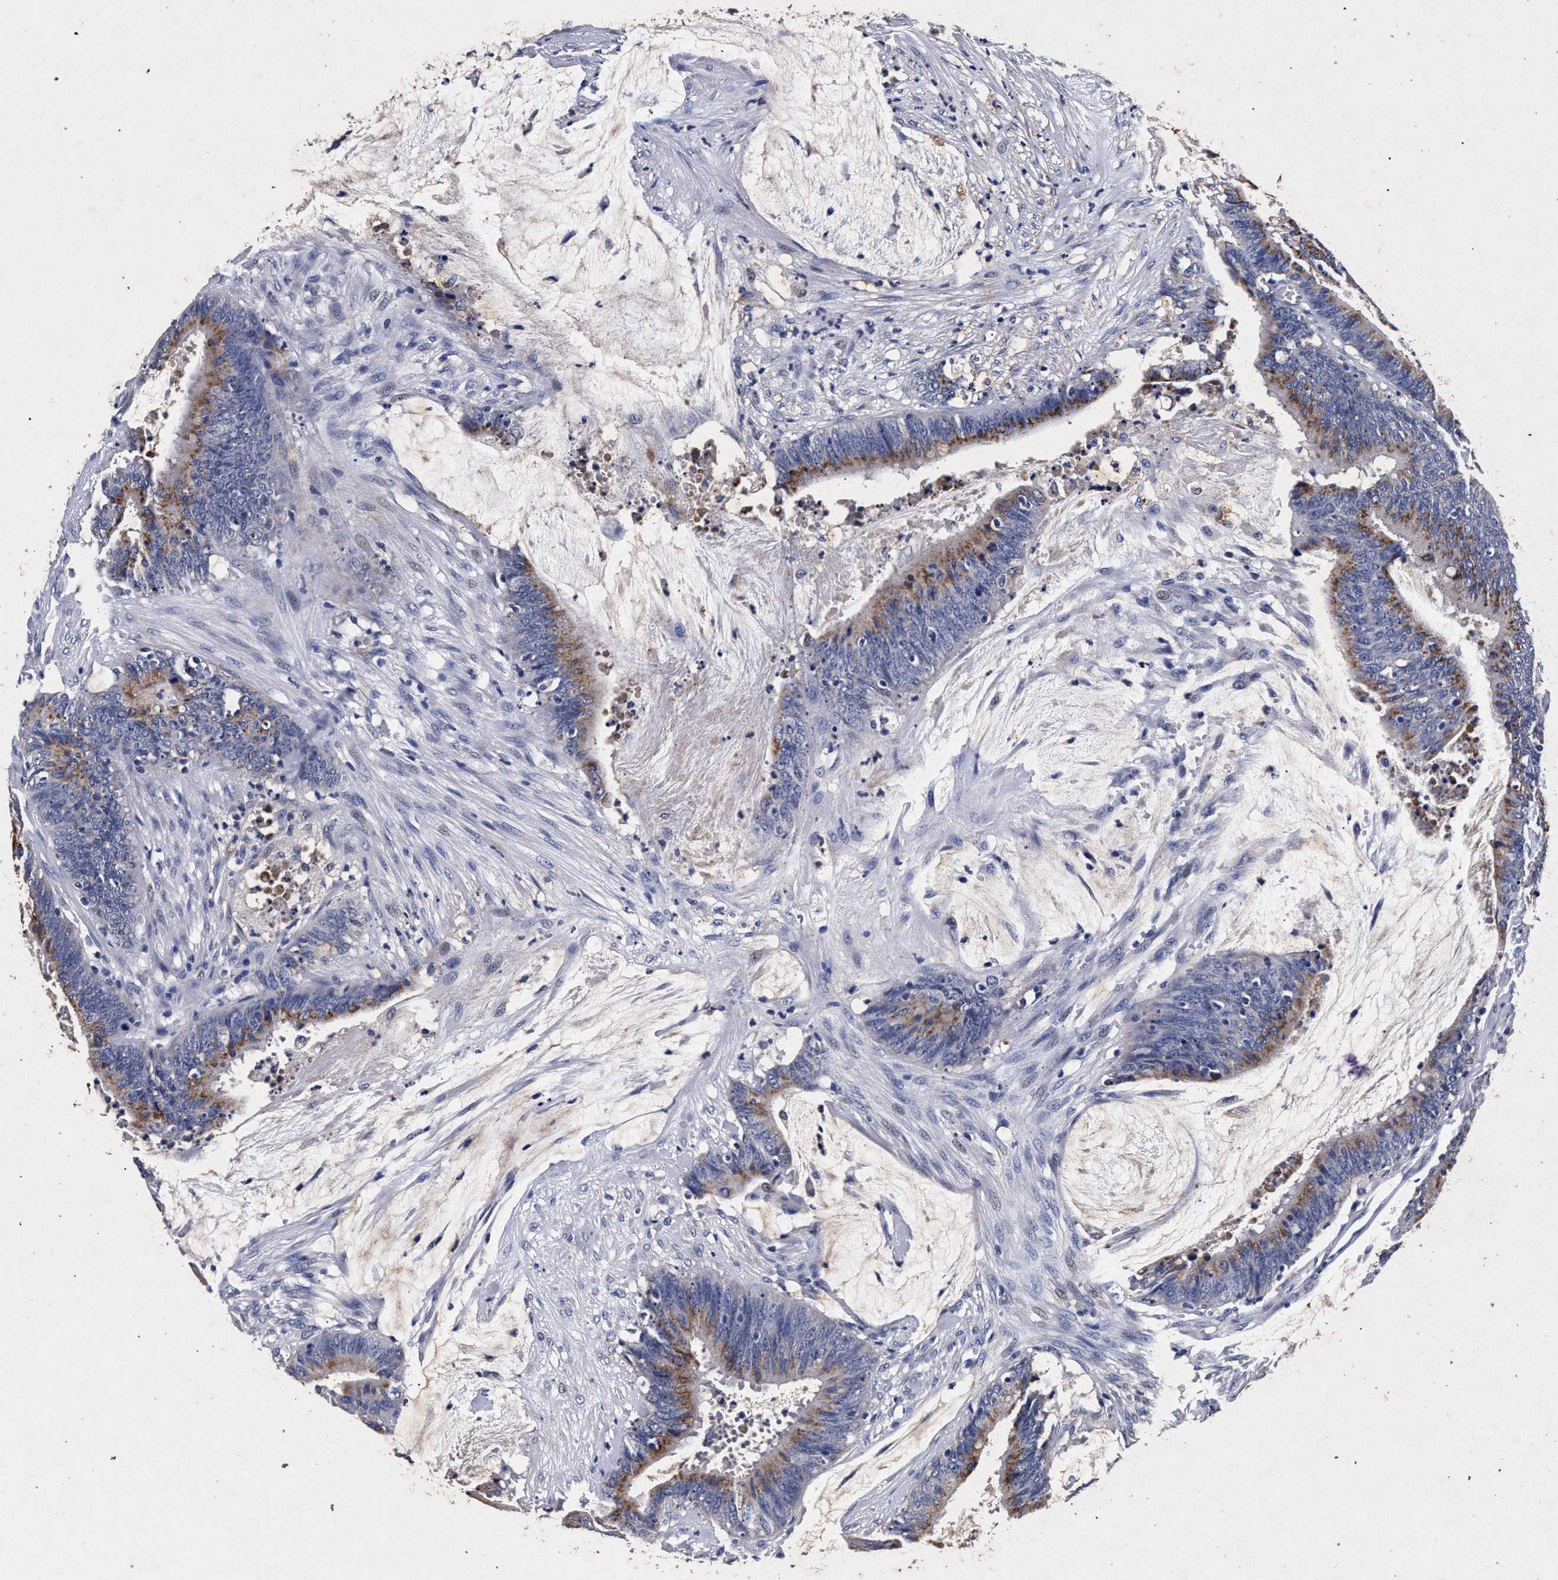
{"staining": {"intensity": "moderate", "quantity": ">75%", "location": "cytoplasmic/membranous"}, "tissue": "colorectal cancer", "cell_type": "Tumor cells", "image_type": "cancer", "snomed": [{"axis": "morphology", "description": "Adenocarcinoma, NOS"}, {"axis": "topography", "description": "Rectum"}], "caption": "This is a histology image of IHC staining of adenocarcinoma (colorectal), which shows moderate expression in the cytoplasmic/membranous of tumor cells.", "gene": "ATP1A2", "patient": {"sex": "female", "age": 66}}